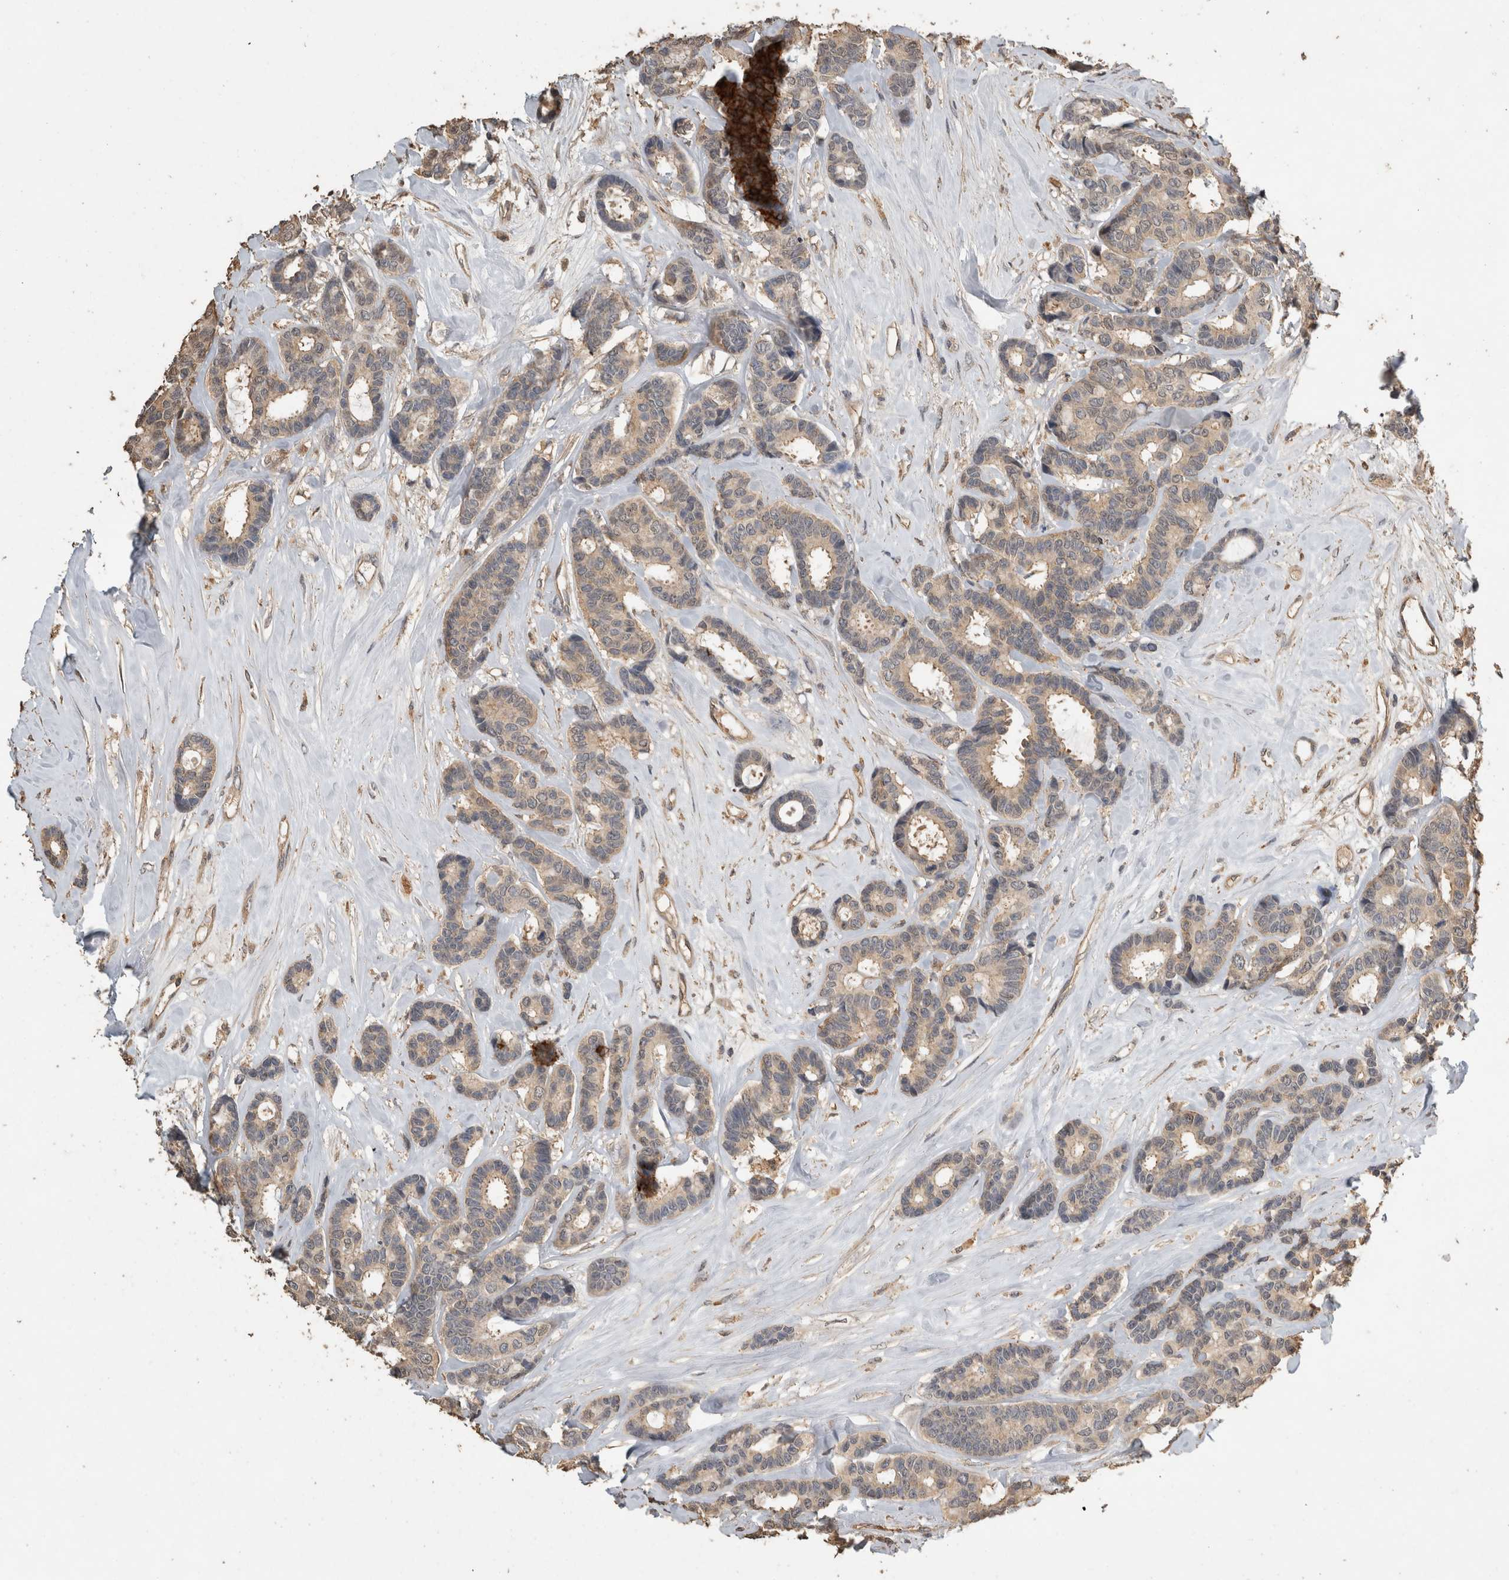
{"staining": {"intensity": "weak", "quantity": ">75%", "location": "cytoplasmic/membranous"}, "tissue": "breast cancer", "cell_type": "Tumor cells", "image_type": "cancer", "snomed": [{"axis": "morphology", "description": "Duct carcinoma"}, {"axis": "topography", "description": "Breast"}], "caption": "Immunohistochemistry of human breast intraductal carcinoma reveals low levels of weak cytoplasmic/membranous expression in about >75% of tumor cells. (DAB (3,3'-diaminobenzidine) IHC with brightfield microscopy, high magnification).", "gene": "RHPN1", "patient": {"sex": "female", "age": 87}}